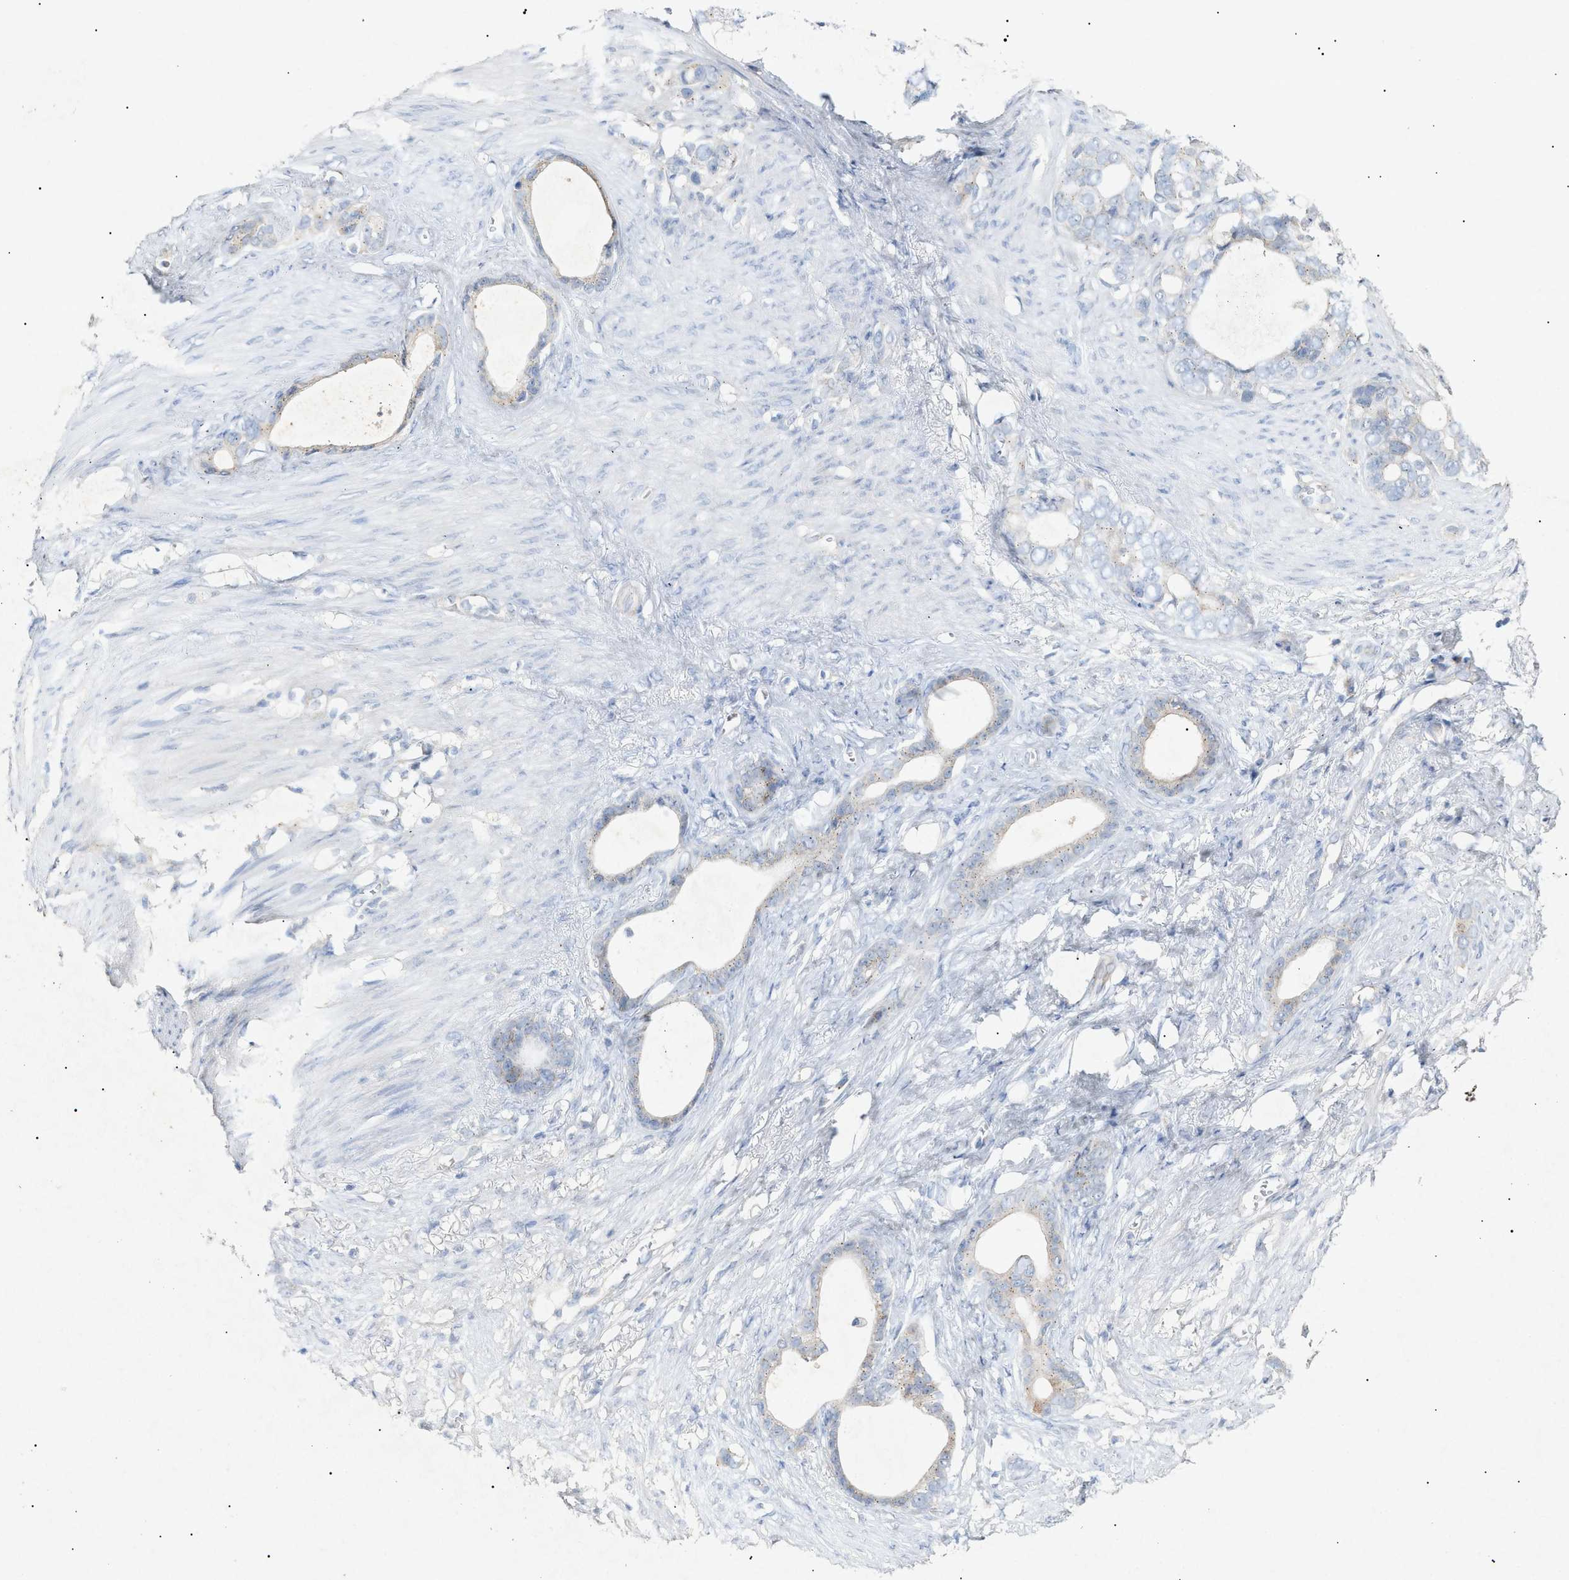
{"staining": {"intensity": "weak", "quantity": "<25%", "location": "cytoplasmic/membranous"}, "tissue": "stomach cancer", "cell_type": "Tumor cells", "image_type": "cancer", "snomed": [{"axis": "morphology", "description": "Adenocarcinoma, NOS"}, {"axis": "topography", "description": "Stomach"}], "caption": "There is no significant staining in tumor cells of adenocarcinoma (stomach).", "gene": "SLC25A31", "patient": {"sex": "female", "age": 75}}